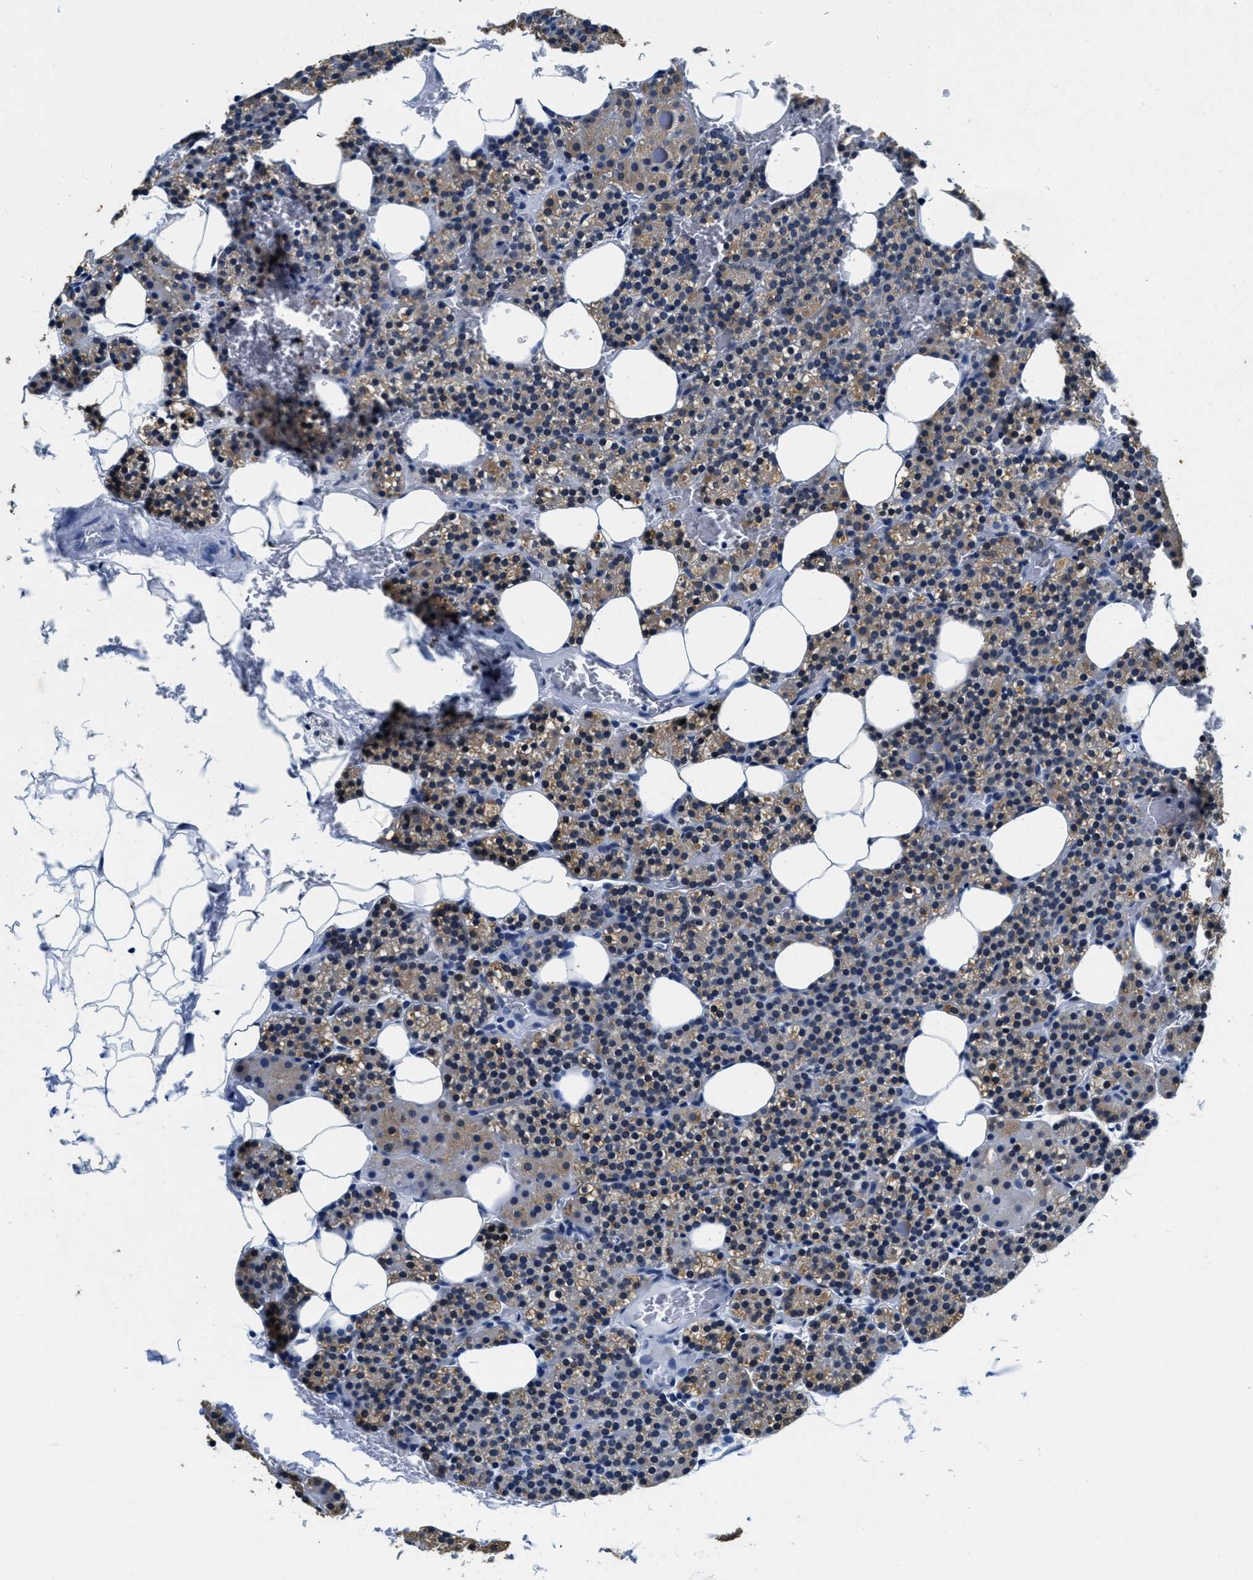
{"staining": {"intensity": "weak", "quantity": ">75%", "location": "cytoplasmic/membranous"}, "tissue": "parathyroid gland", "cell_type": "Glandular cells", "image_type": "normal", "snomed": [{"axis": "morphology", "description": "Normal tissue, NOS"}, {"axis": "morphology", "description": "Inflammation chronic"}, {"axis": "morphology", "description": "Goiter, colloid"}, {"axis": "topography", "description": "Thyroid gland"}, {"axis": "topography", "description": "Parathyroid gland"}], "caption": "Weak cytoplasmic/membranous protein positivity is present in approximately >75% of glandular cells in parathyroid gland. The protein is shown in brown color, while the nuclei are stained blue.", "gene": "HS3ST2", "patient": {"sex": "male", "age": 65}}